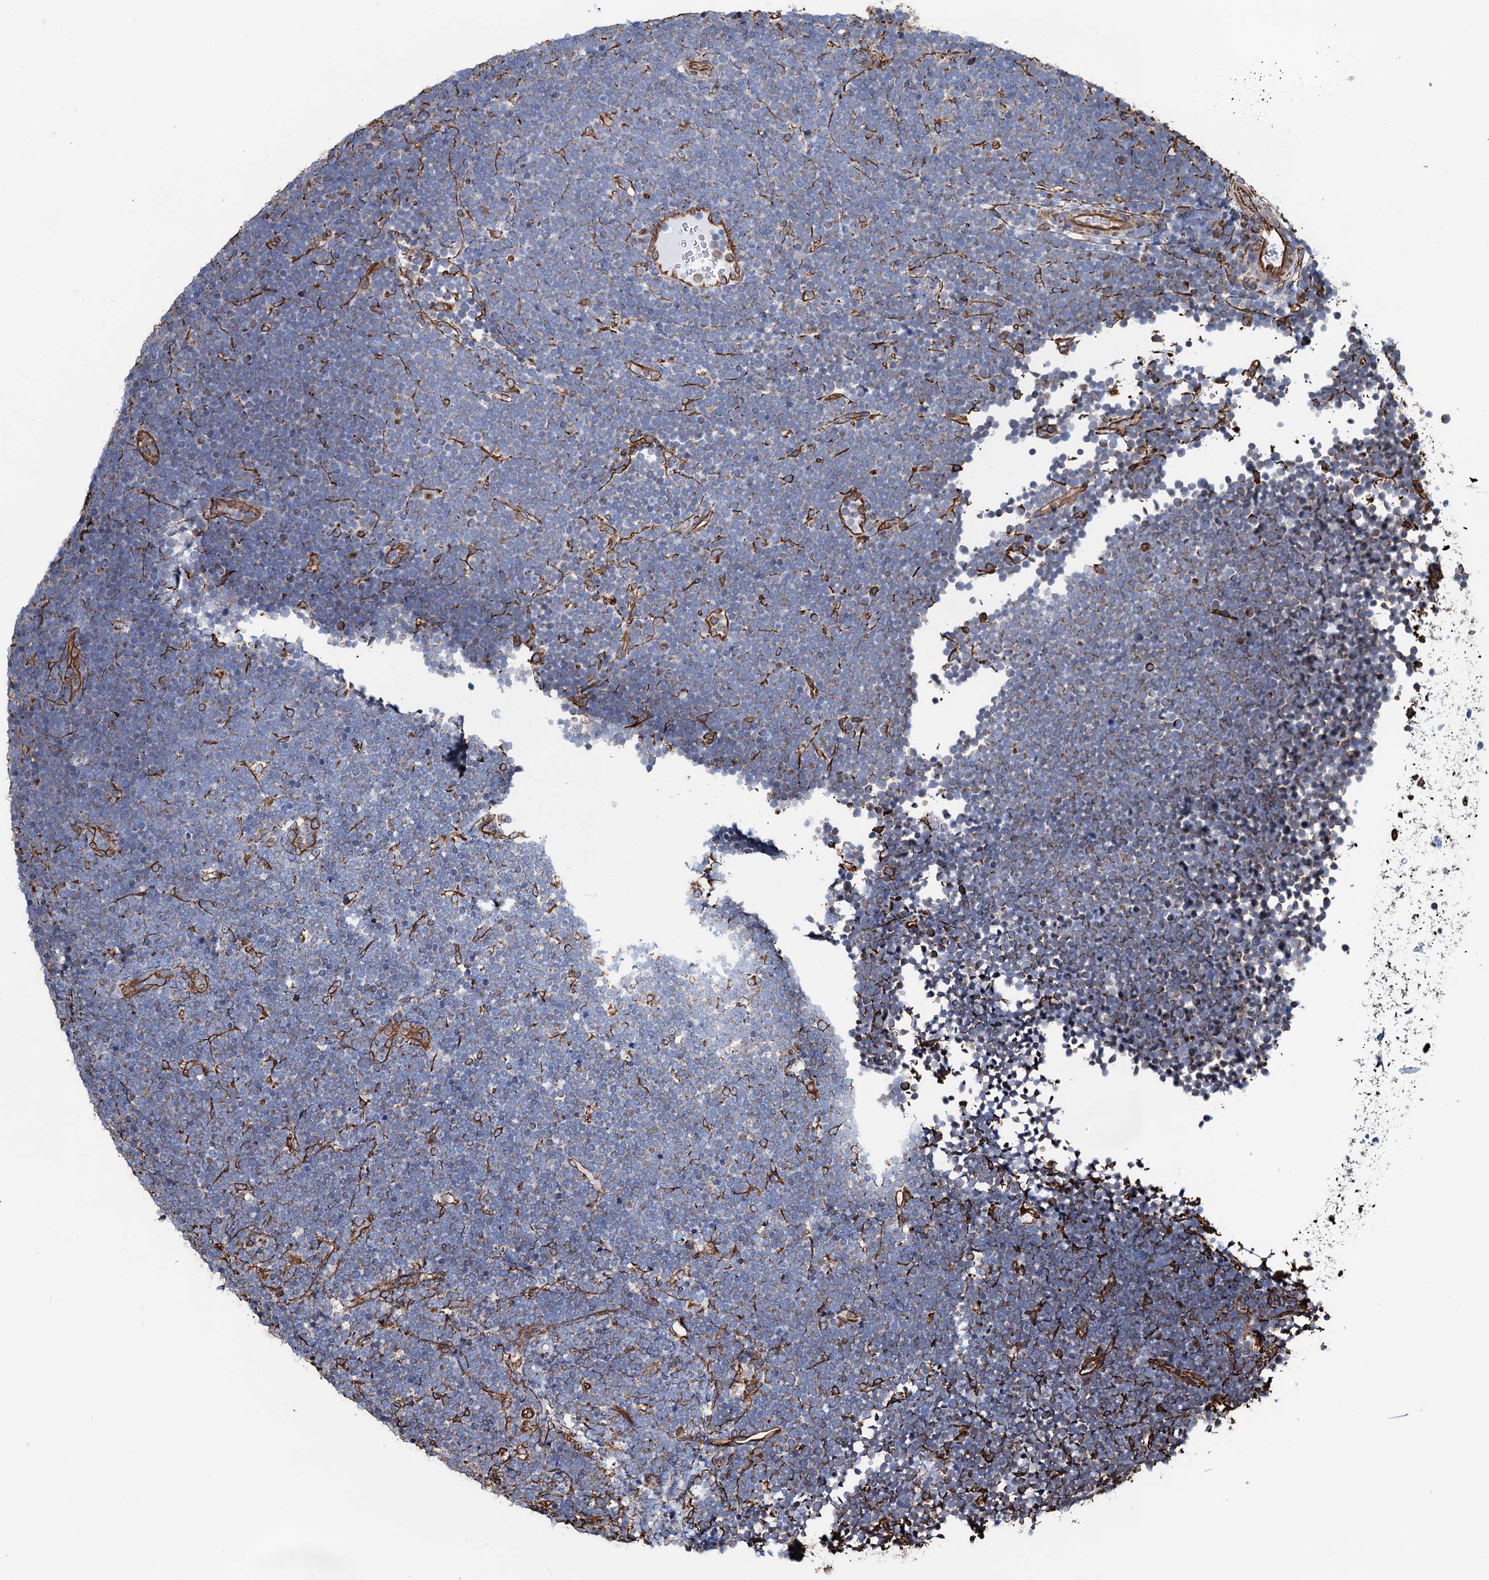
{"staining": {"intensity": "negative", "quantity": "none", "location": "none"}, "tissue": "lymphoma", "cell_type": "Tumor cells", "image_type": "cancer", "snomed": [{"axis": "morphology", "description": "Malignant lymphoma, non-Hodgkin's type, High grade"}, {"axis": "topography", "description": "Lymph node"}], "caption": "Immunohistochemistry of high-grade malignant lymphoma, non-Hodgkin's type shows no positivity in tumor cells.", "gene": "PGM2", "patient": {"sex": "male", "age": 13}}